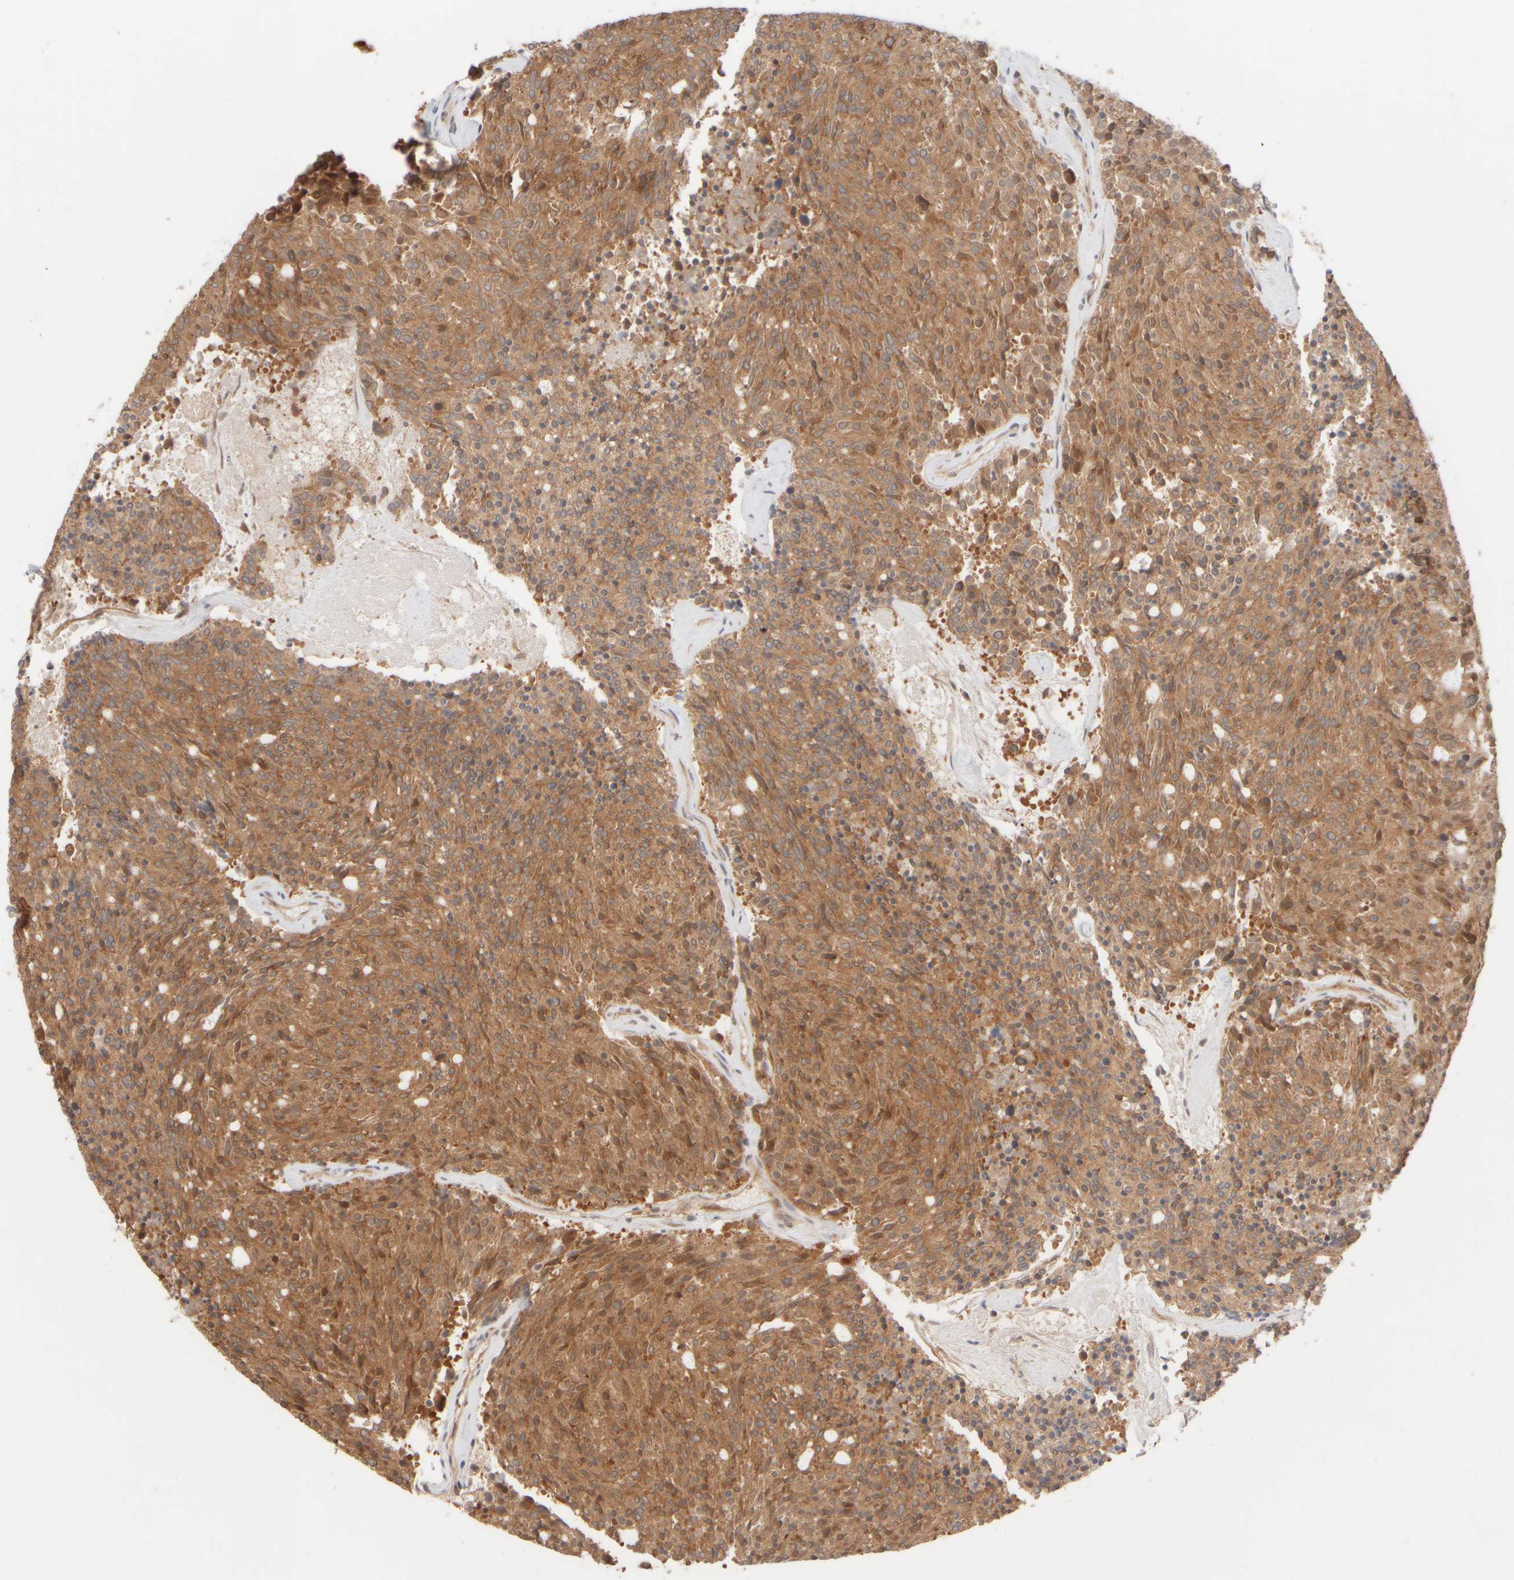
{"staining": {"intensity": "moderate", "quantity": ">75%", "location": "cytoplasmic/membranous"}, "tissue": "carcinoid", "cell_type": "Tumor cells", "image_type": "cancer", "snomed": [{"axis": "morphology", "description": "Carcinoid, malignant, NOS"}, {"axis": "topography", "description": "Pancreas"}], "caption": "Immunohistochemistry (IHC) histopathology image of human malignant carcinoid stained for a protein (brown), which exhibits medium levels of moderate cytoplasmic/membranous positivity in about >75% of tumor cells.", "gene": "RABEP1", "patient": {"sex": "female", "age": 54}}